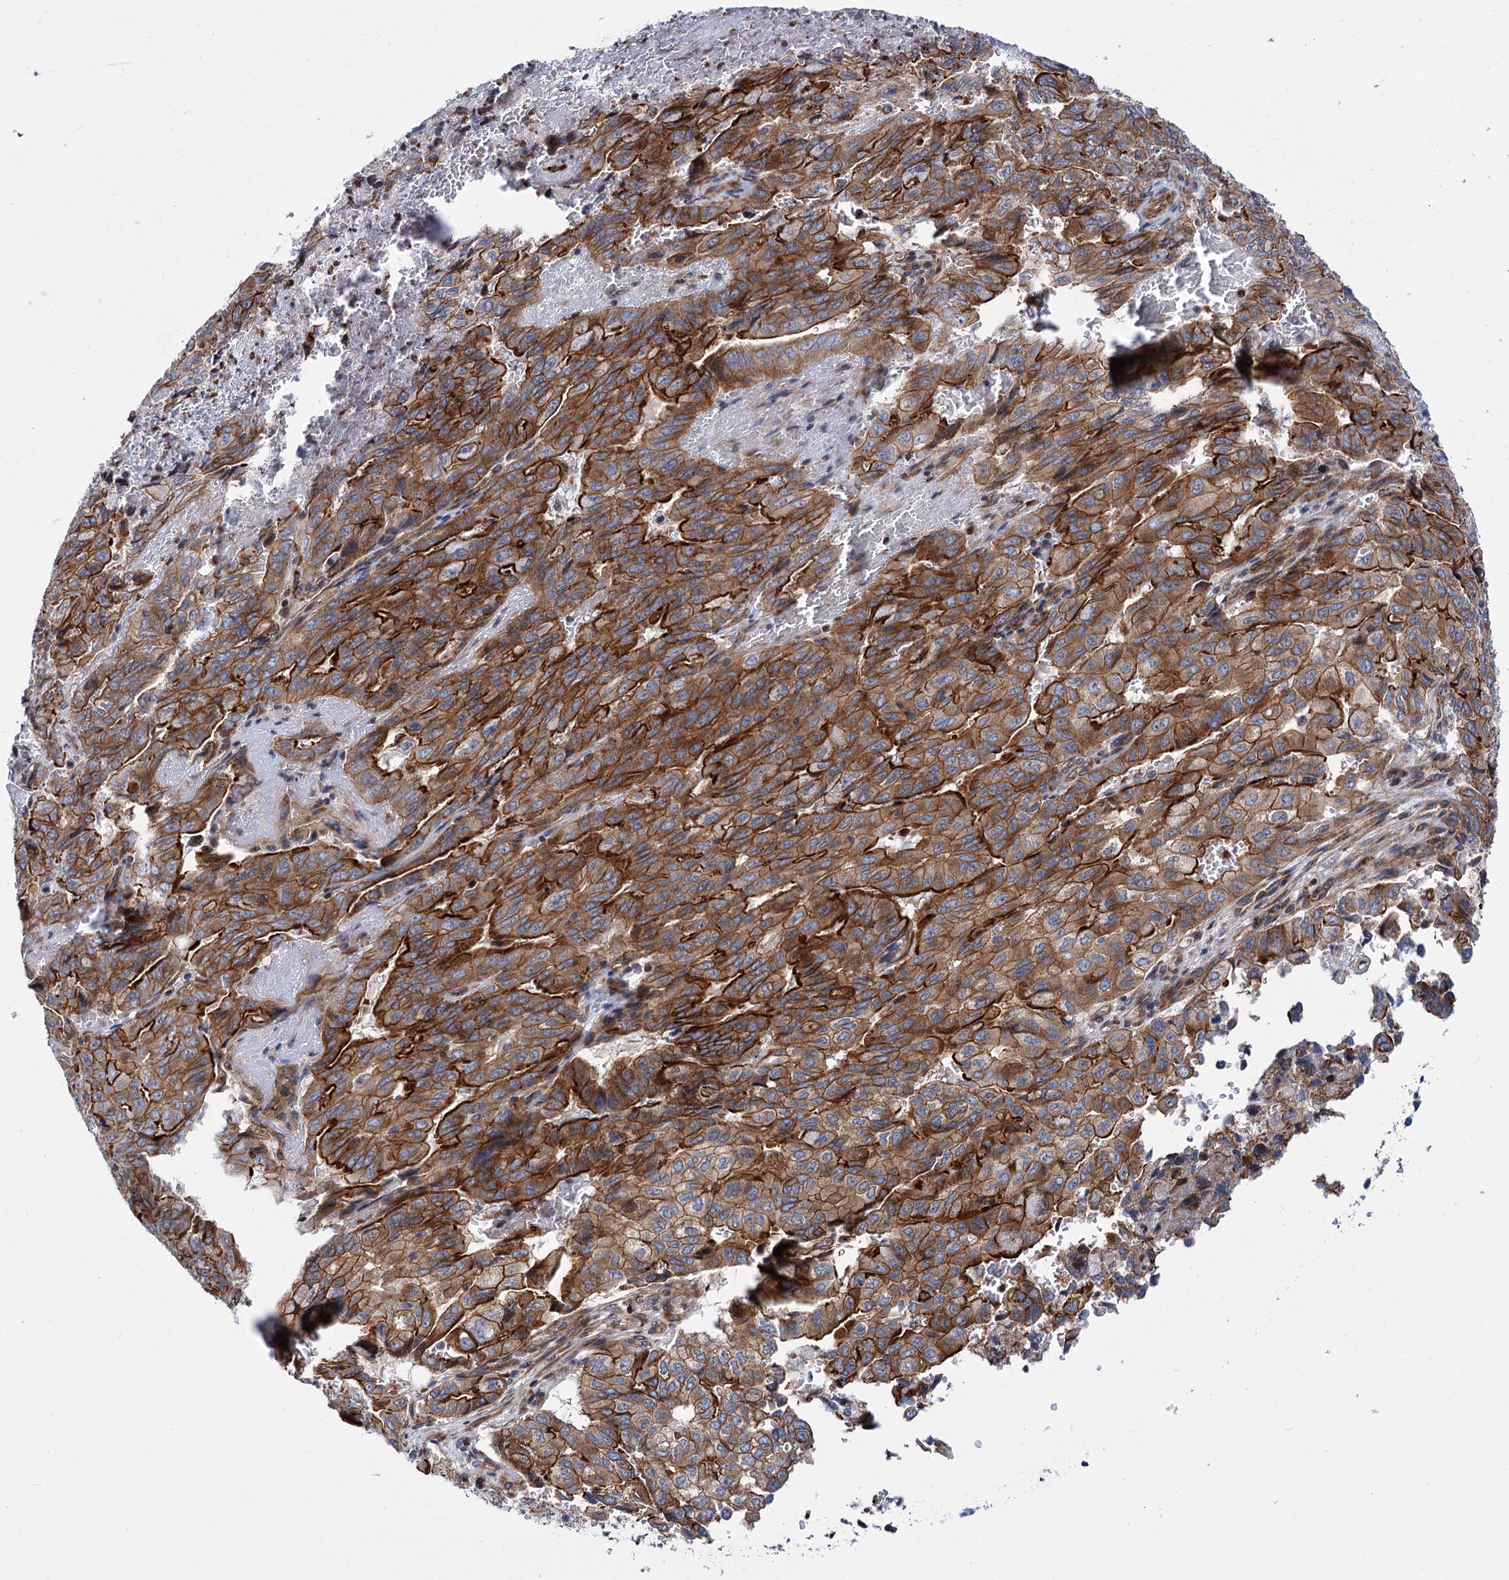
{"staining": {"intensity": "strong", "quantity": ">75%", "location": "cytoplasmic/membranous"}, "tissue": "pancreatic cancer", "cell_type": "Tumor cells", "image_type": "cancer", "snomed": [{"axis": "morphology", "description": "Adenocarcinoma, NOS"}, {"axis": "topography", "description": "Pancreas"}], "caption": "Protein expression analysis of human pancreatic cancer reveals strong cytoplasmic/membranous positivity in about >75% of tumor cells. The staining is performed using DAB (3,3'-diaminobenzidine) brown chromogen to label protein expression. The nuclei are counter-stained blue using hematoxylin.", "gene": "THAP9", "patient": {"sex": "male", "age": 51}}